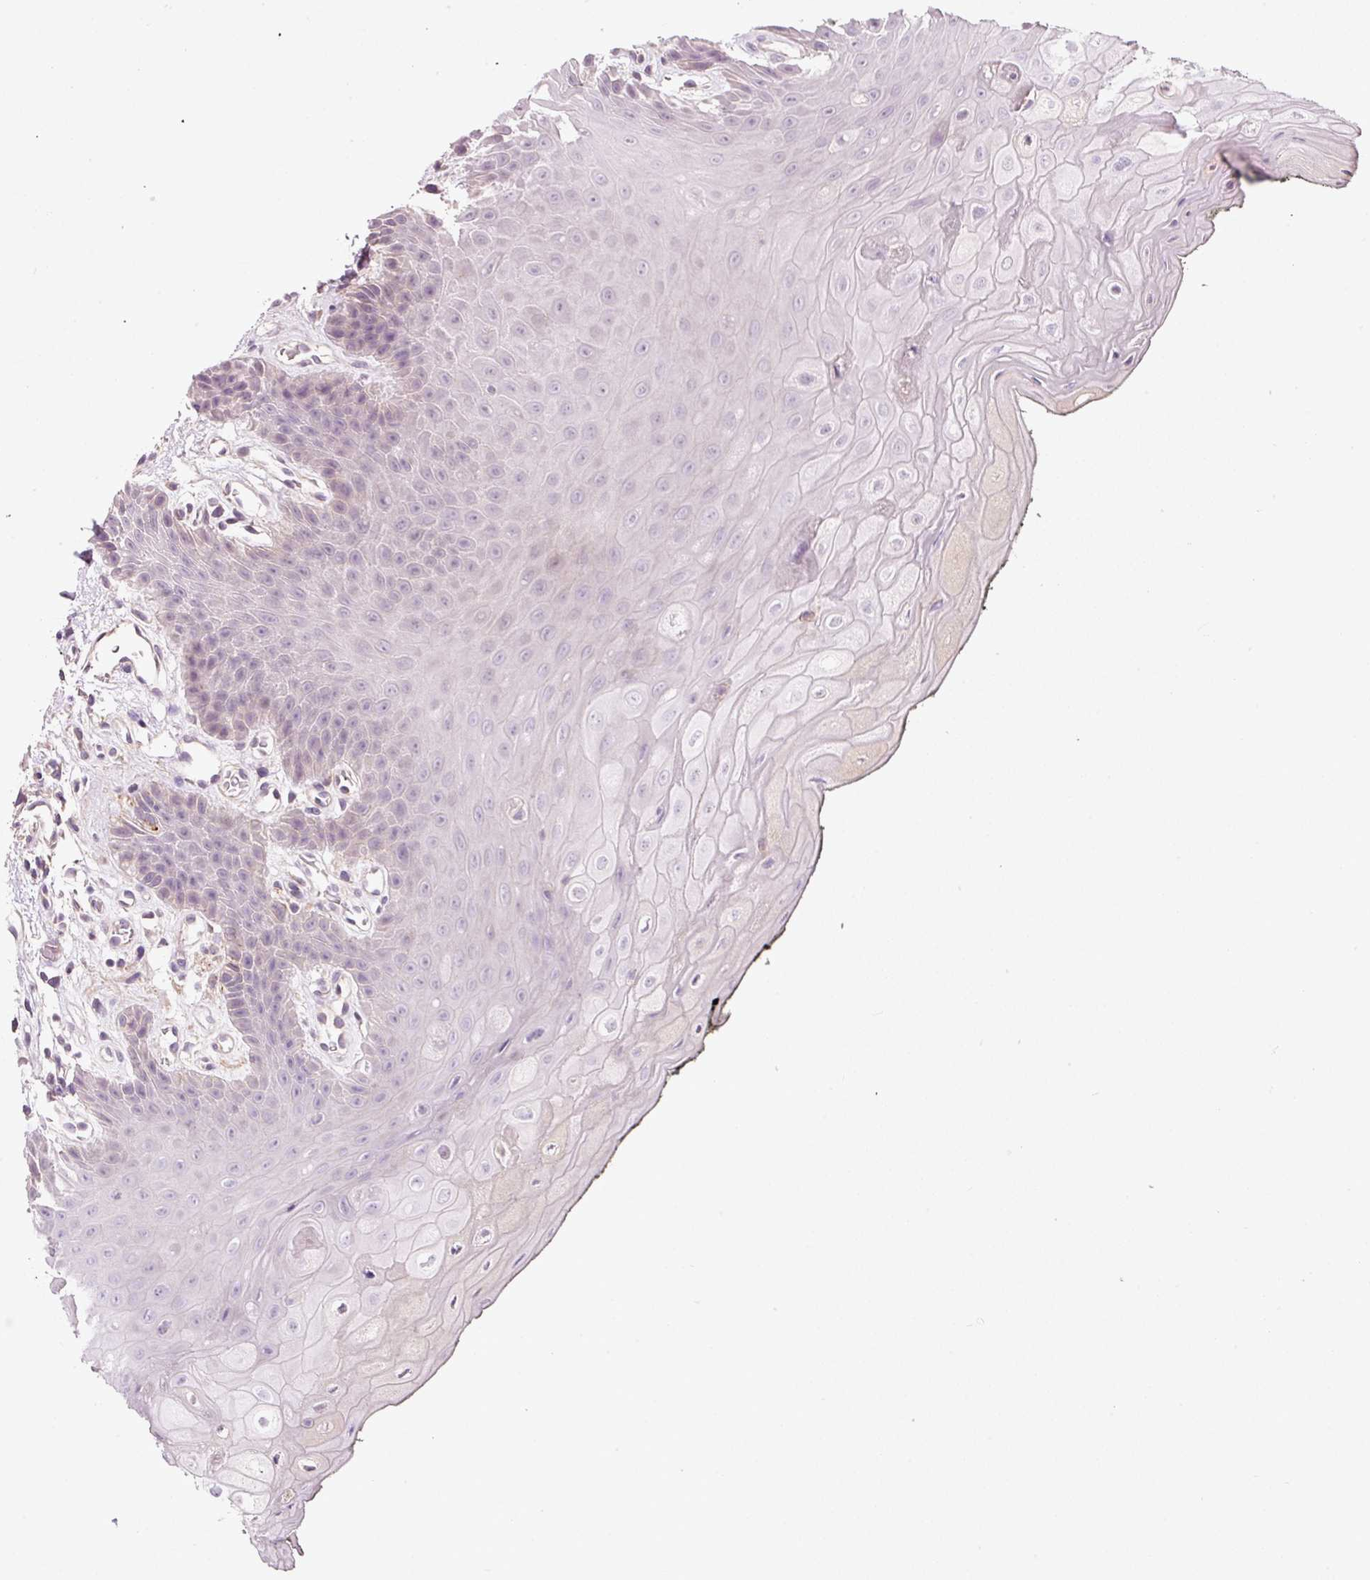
{"staining": {"intensity": "negative", "quantity": "none", "location": "none"}, "tissue": "oral mucosa", "cell_type": "Squamous epithelial cells", "image_type": "normal", "snomed": [{"axis": "morphology", "description": "Normal tissue, NOS"}, {"axis": "topography", "description": "Oral tissue"}, {"axis": "topography", "description": "Tounge, NOS"}], "caption": "Oral mucosa stained for a protein using immunohistochemistry (IHC) shows no positivity squamous epithelial cells.", "gene": "TIRAP", "patient": {"sex": "female", "age": 59}}